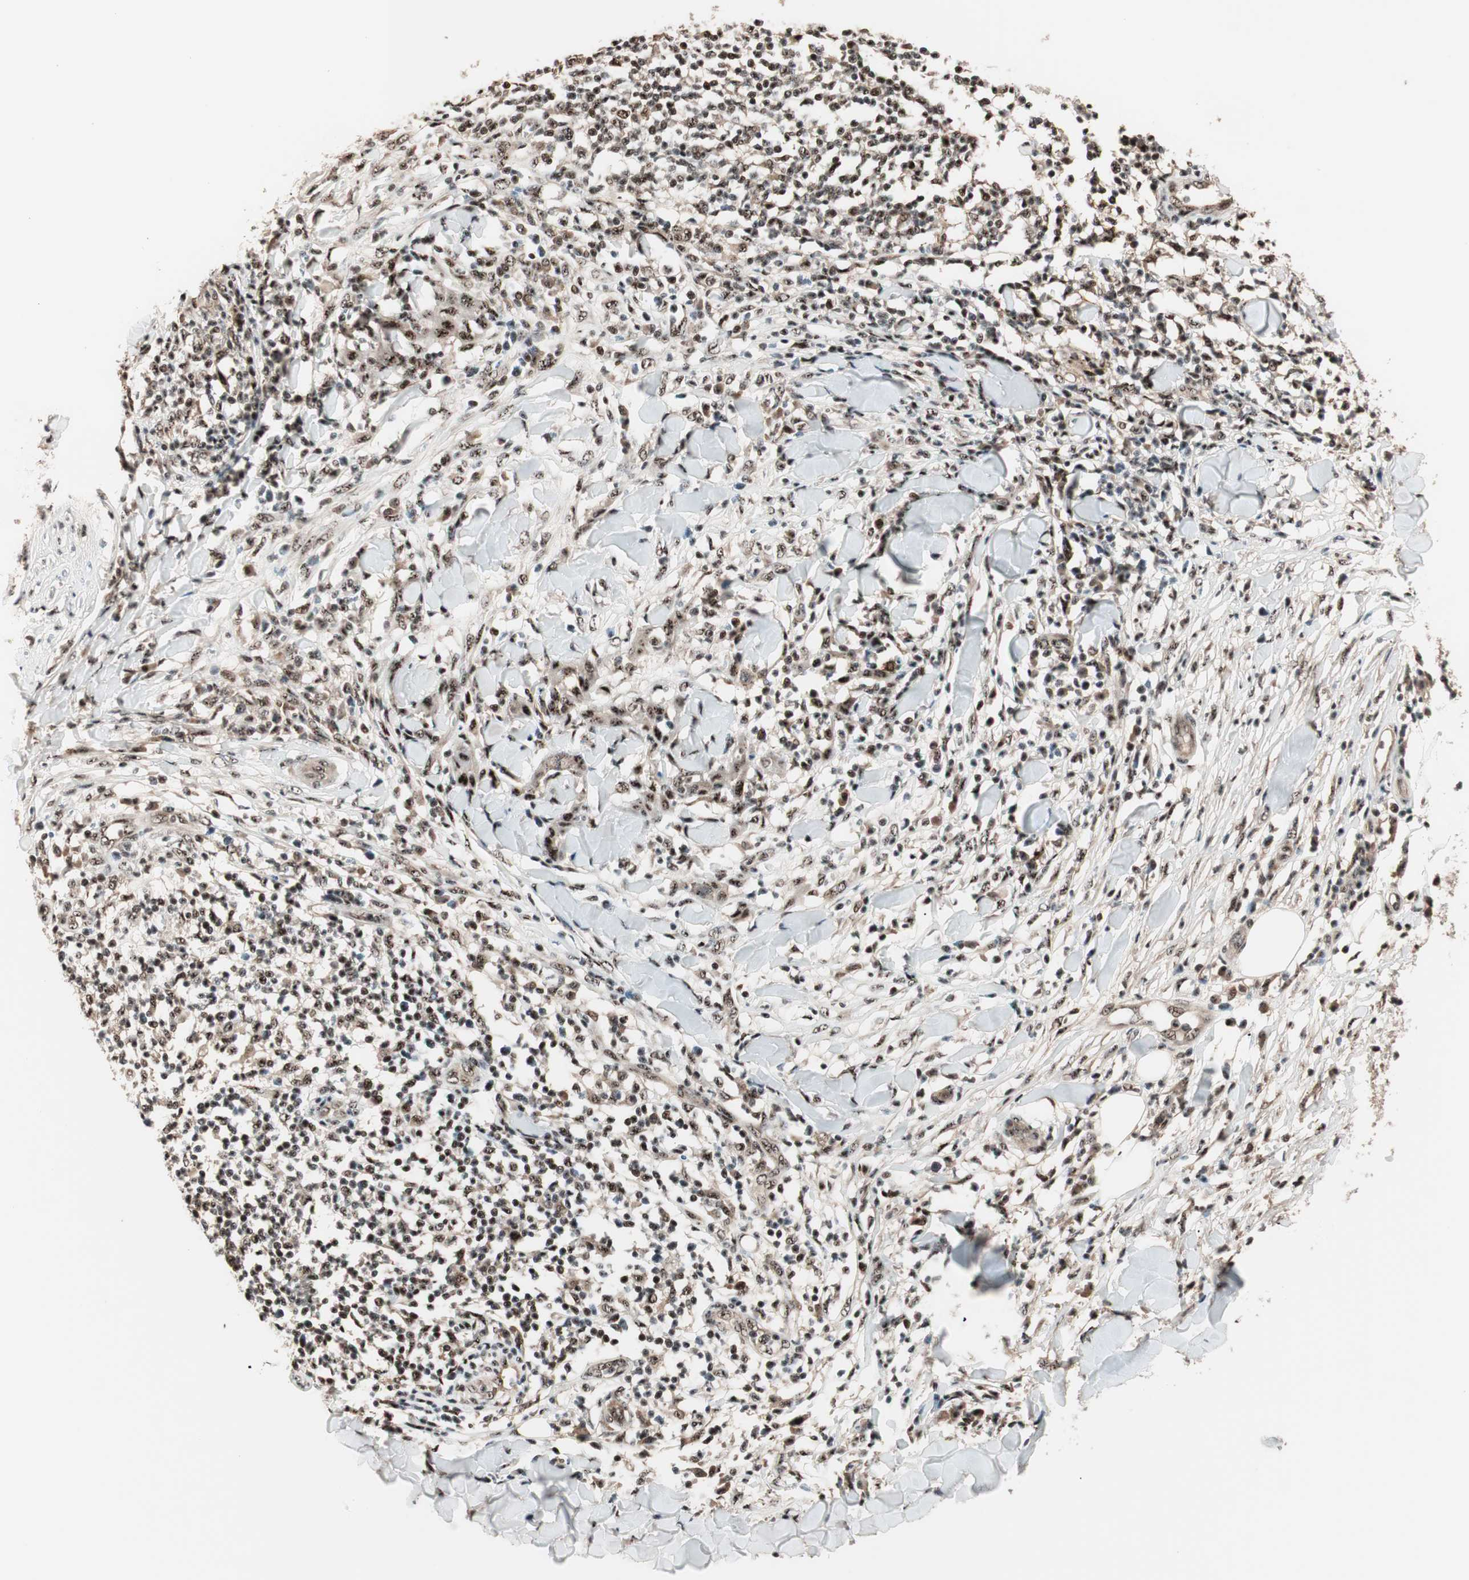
{"staining": {"intensity": "strong", "quantity": ">75%", "location": "nuclear"}, "tissue": "skin cancer", "cell_type": "Tumor cells", "image_type": "cancer", "snomed": [{"axis": "morphology", "description": "Squamous cell carcinoma, NOS"}, {"axis": "topography", "description": "Skin"}], "caption": "Approximately >75% of tumor cells in human squamous cell carcinoma (skin) show strong nuclear protein staining as visualized by brown immunohistochemical staining.", "gene": "NR5A2", "patient": {"sex": "male", "age": 24}}